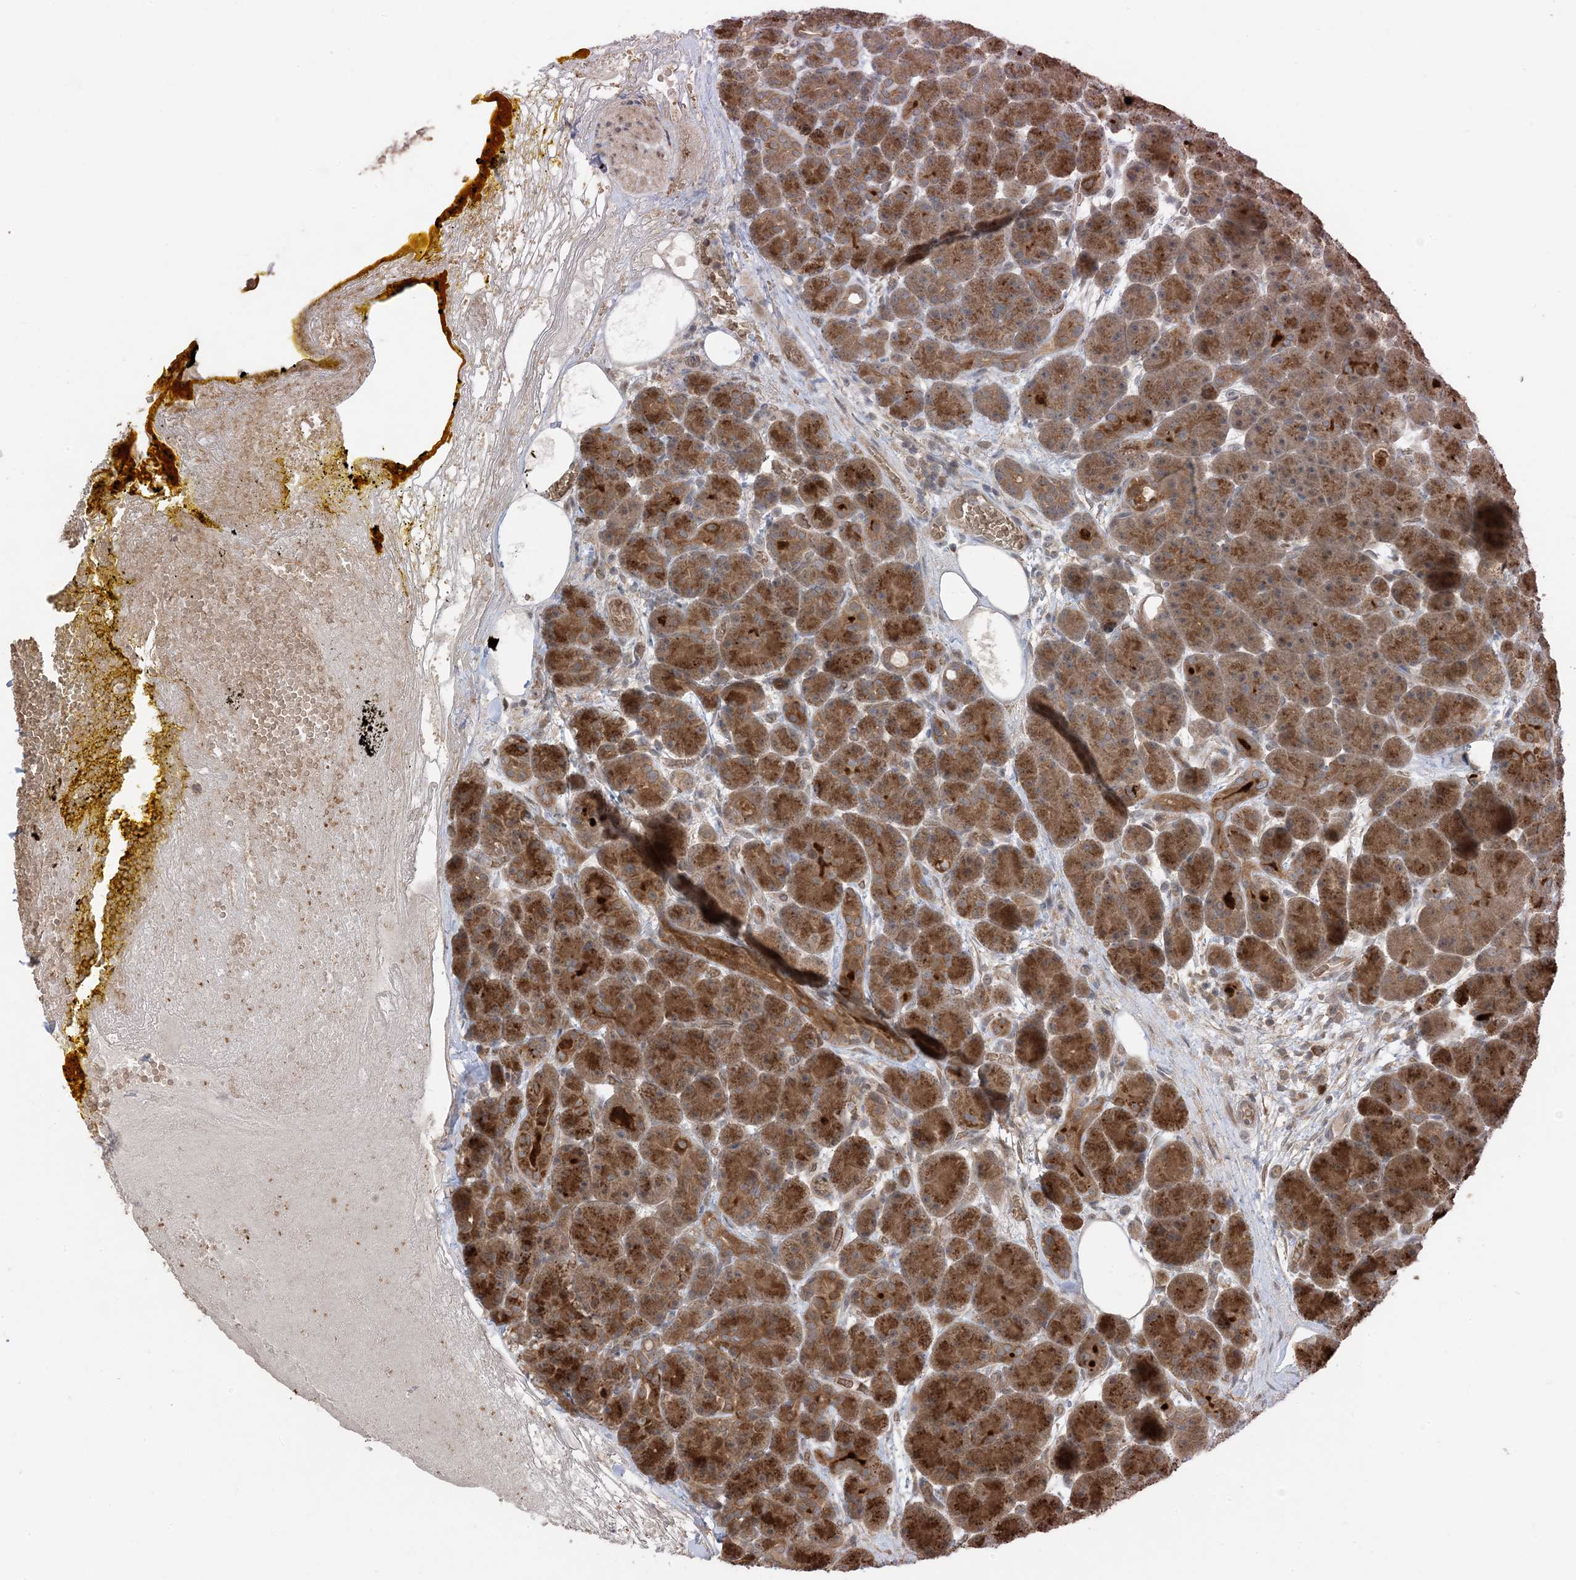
{"staining": {"intensity": "strong", "quantity": ">75%", "location": "cytoplasmic/membranous"}, "tissue": "pancreas", "cell_type": "Exocrine glandular cells", "image_type": "normal", "snomed": [{"axis": "morphology", "description": "Normal tissue, NOS"}, {"axis": "topography", "description": "Pancreas"}], "caption": "Immunohistochemical staining of unremarkable human pancreas reveals high levels of strong cytoplasmic/membranous expression in about >75% of exocrine glandular cells. Nuclei are stained in blue.", "gene": "PUSL1", "patient": {"sex": "male", "age": 63}}